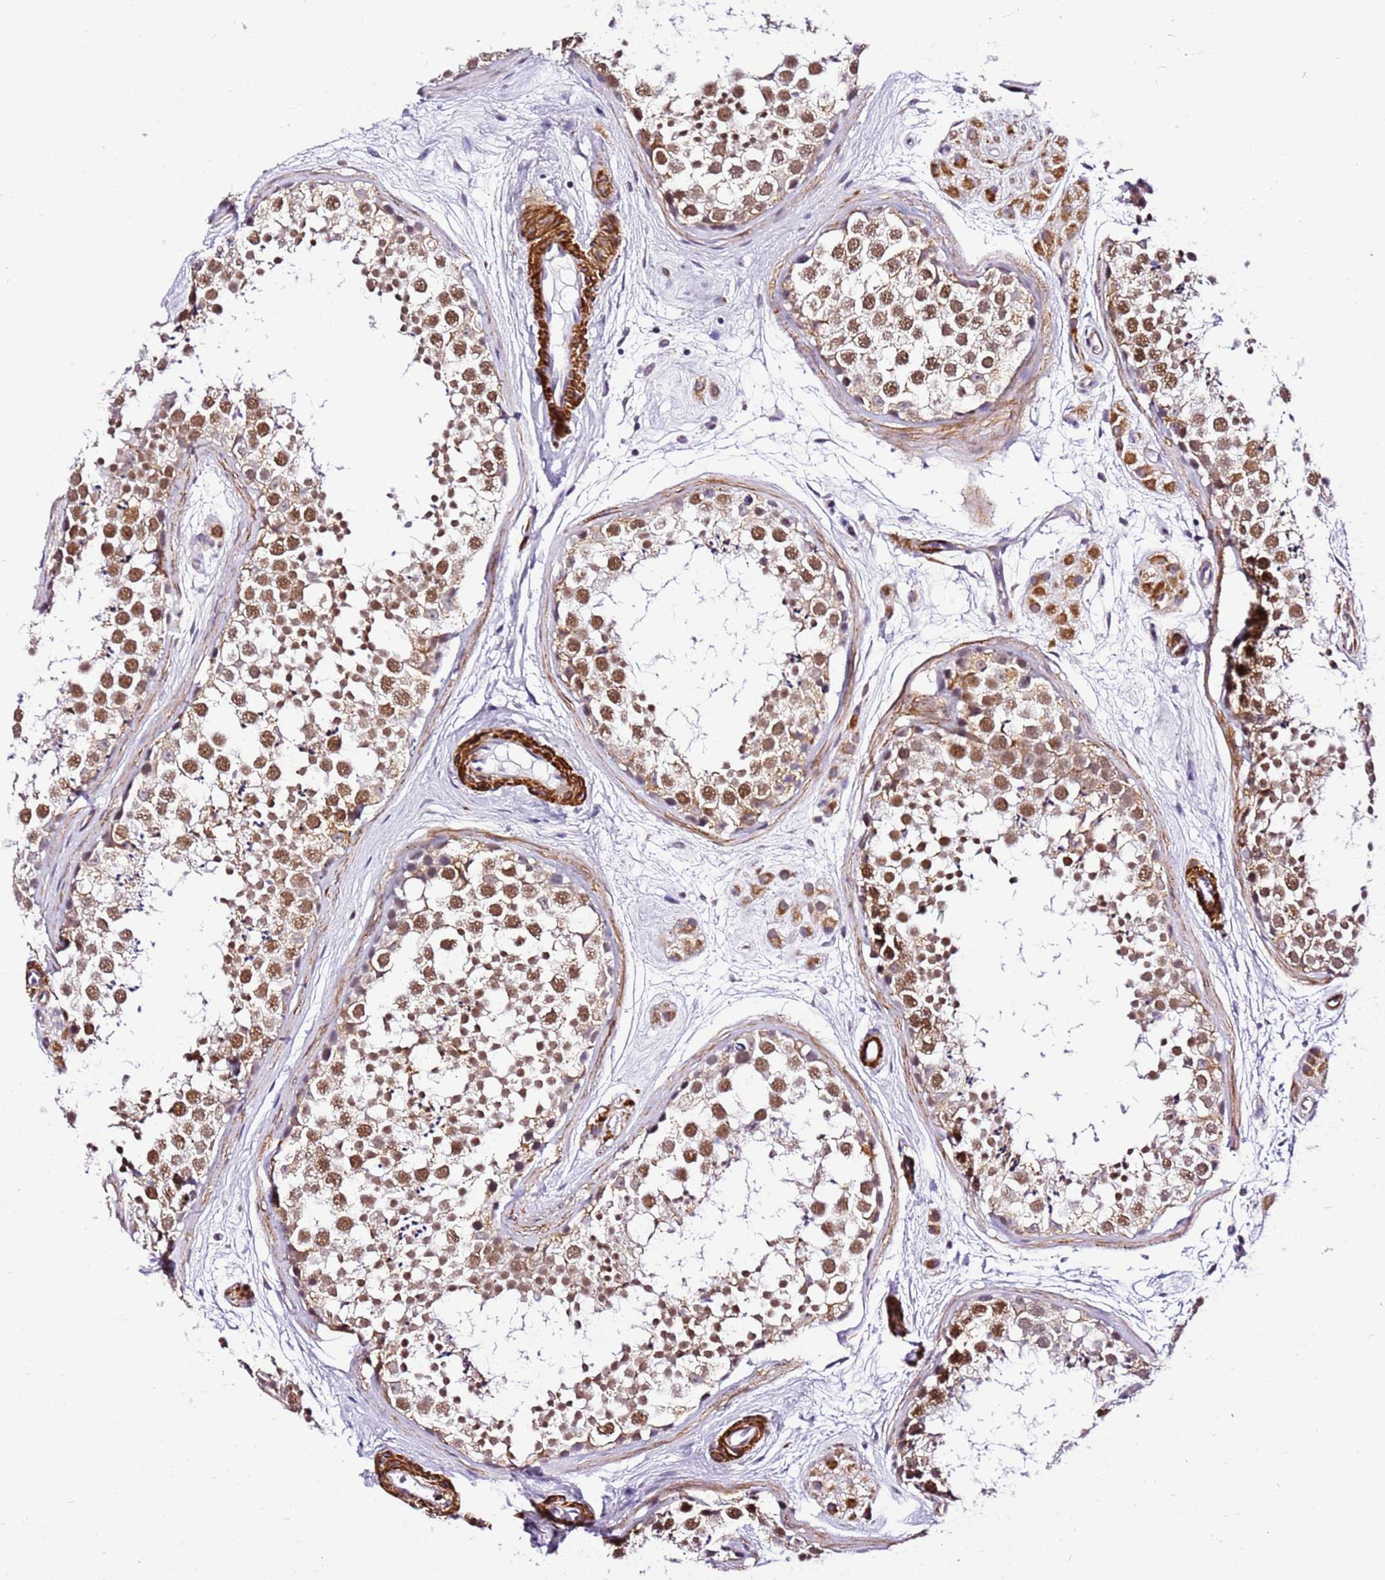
{"staining": {"intensity": "moderate", "quantity": ">75%", "location": "nuclear"}, "tissue": "testis", "cell_type": "Cells in seminiferous ducts", "image_type": "normal", "snomed": [{"axis": "morphology", "description": "Normal tissue, NOS"}, {"axis": "topography", "description": "Testis"}], "caption": "IHC image of unremarkable testis stained for a protein (brown), which displays medium levels of moderate nuclear expression in about >75% of cells in seminiferous ducts.", "gene": "SMIM4", "patient": {"sex": "male", "age": 56}}